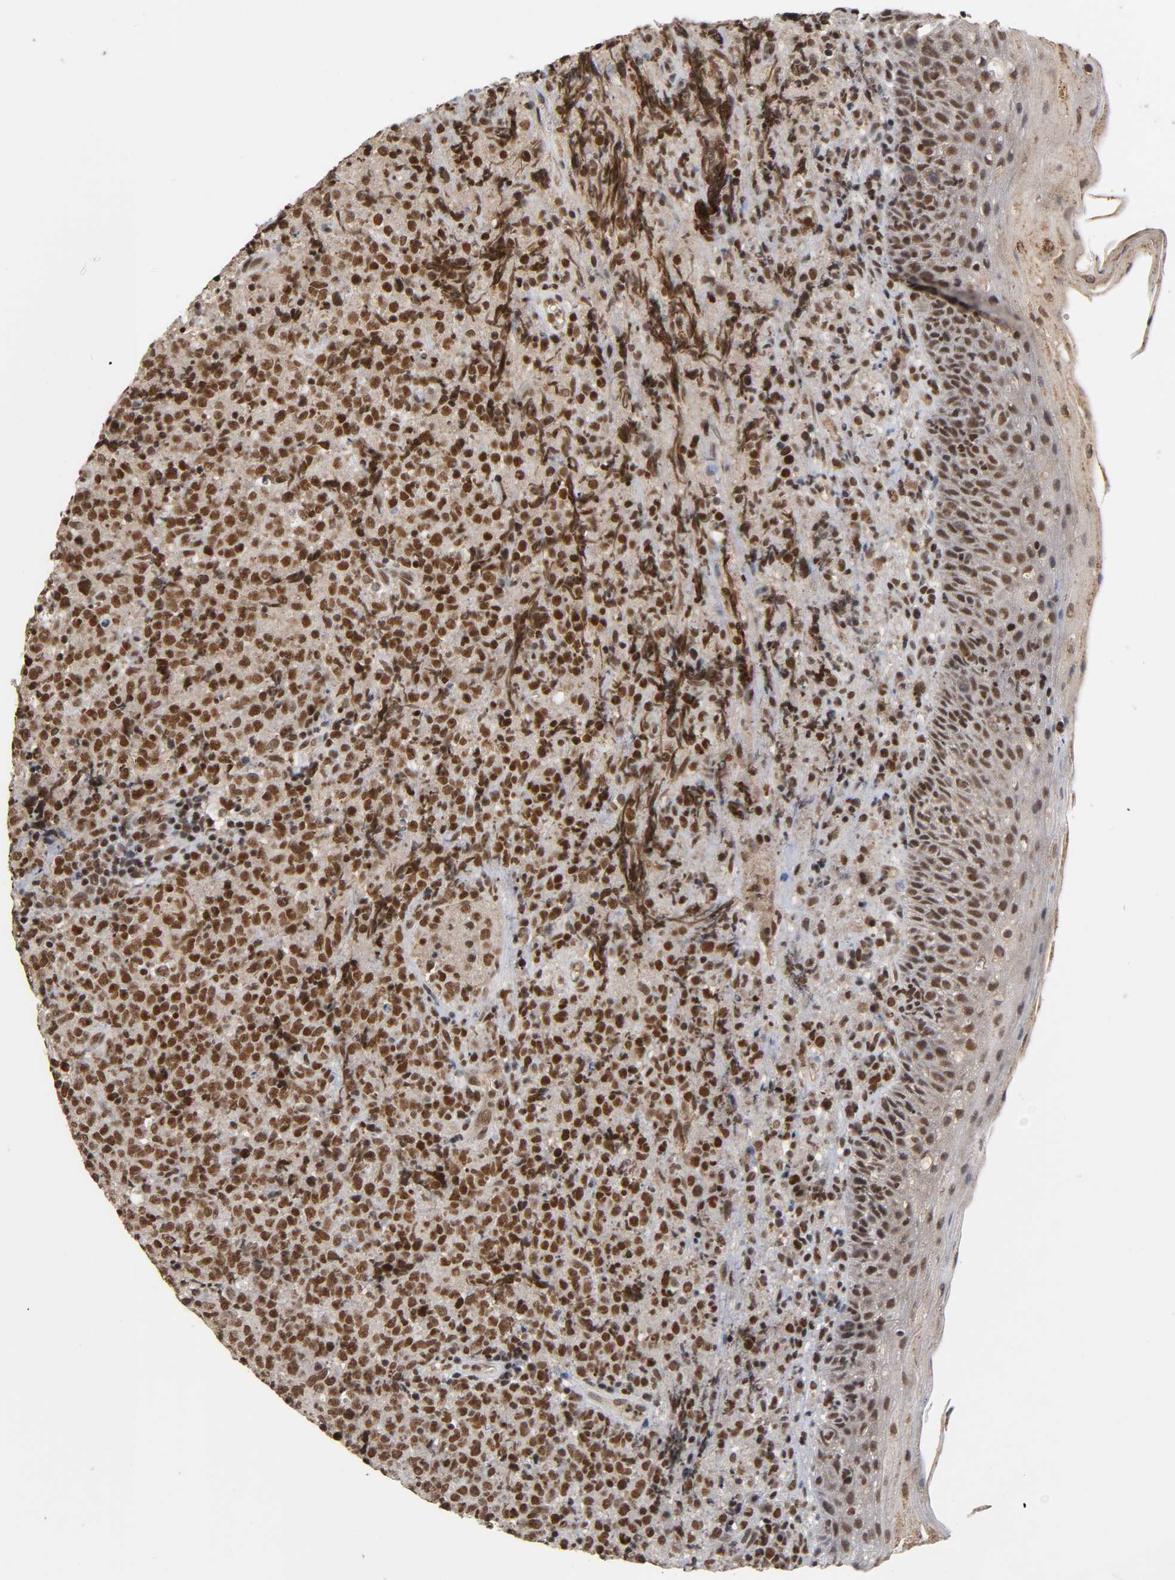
{"staining": {"intensity": "strong", "quantity": "25%-75%", "location": "nuclear"}, "tissue": "lymphoma", "cell_type": "Tumor cells", "image_type": "cancer", "snomed": [{"axis": "morphology", "description": "Malignant lymphoma, non-Hodgkin's type, High grade"}, {"axis": "topography", "description": "Tonsil"}], "caption": "A brown stain labels strong nuclear expression of a protein in high-grade malignant lymphoma, non-Hodgkin's type tumor cells.", "gene": "ZNF384", "patient": {"sex": "female", "age": 36}}